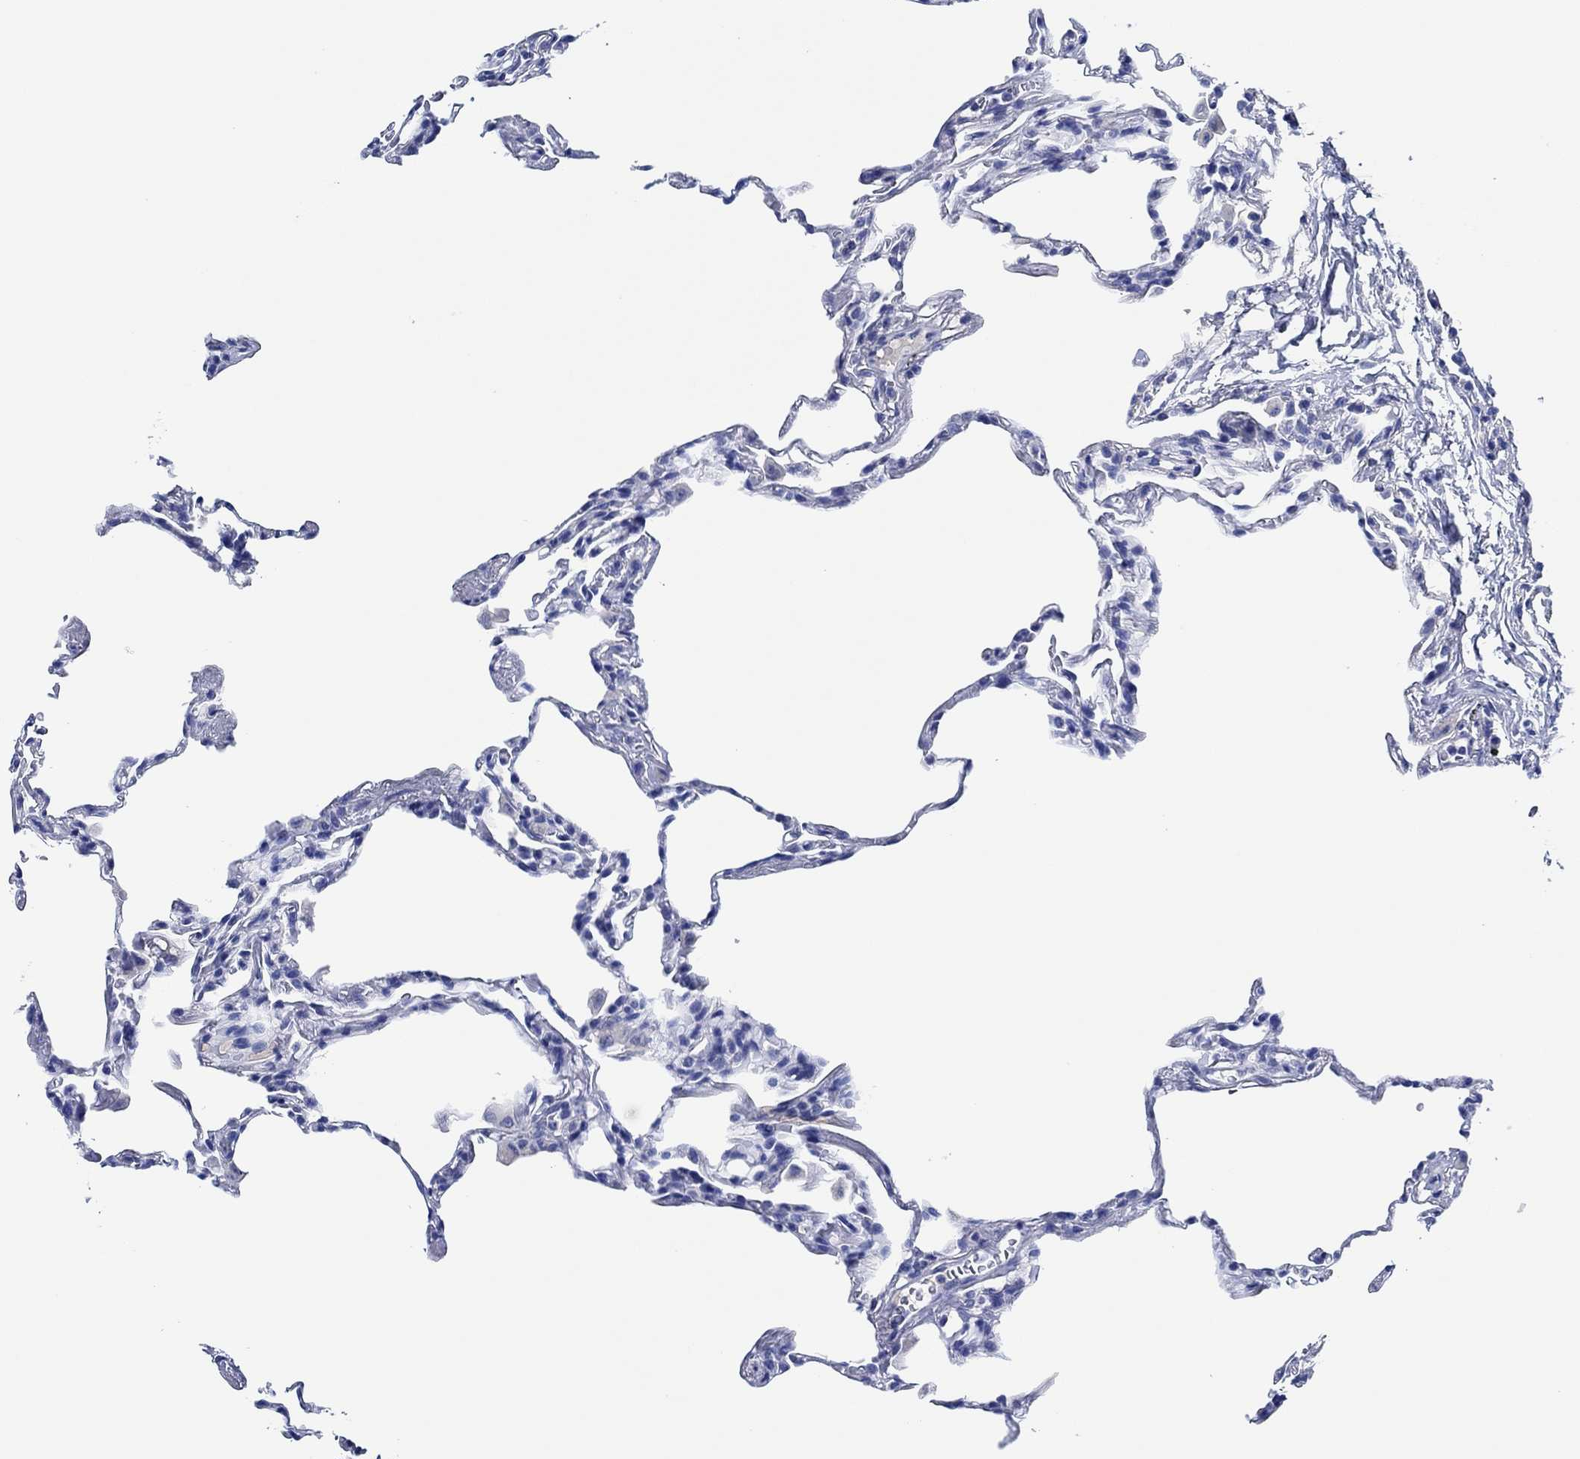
{"staining": {"intensity": "negative", "quantity": "none", "location": "none"}, "tissue": "lung", "cell_type": "Alveolar cells", "image_type": "normal", "snomed": [{"axis": "morphology", "description": "Normal tissue, NOS"}, {"axis": "topography", "description": "Lung"}], "caption": "A high-resolution histopathology image shows IHC staining of normal lung, which demonstrates no significant expression in alveolar cells. (DAB immunohistochemistry (IHC) with hematoxylin counter stain).", "gene": "CPNE6", "patient": {"sex": "female", "age": 57}}